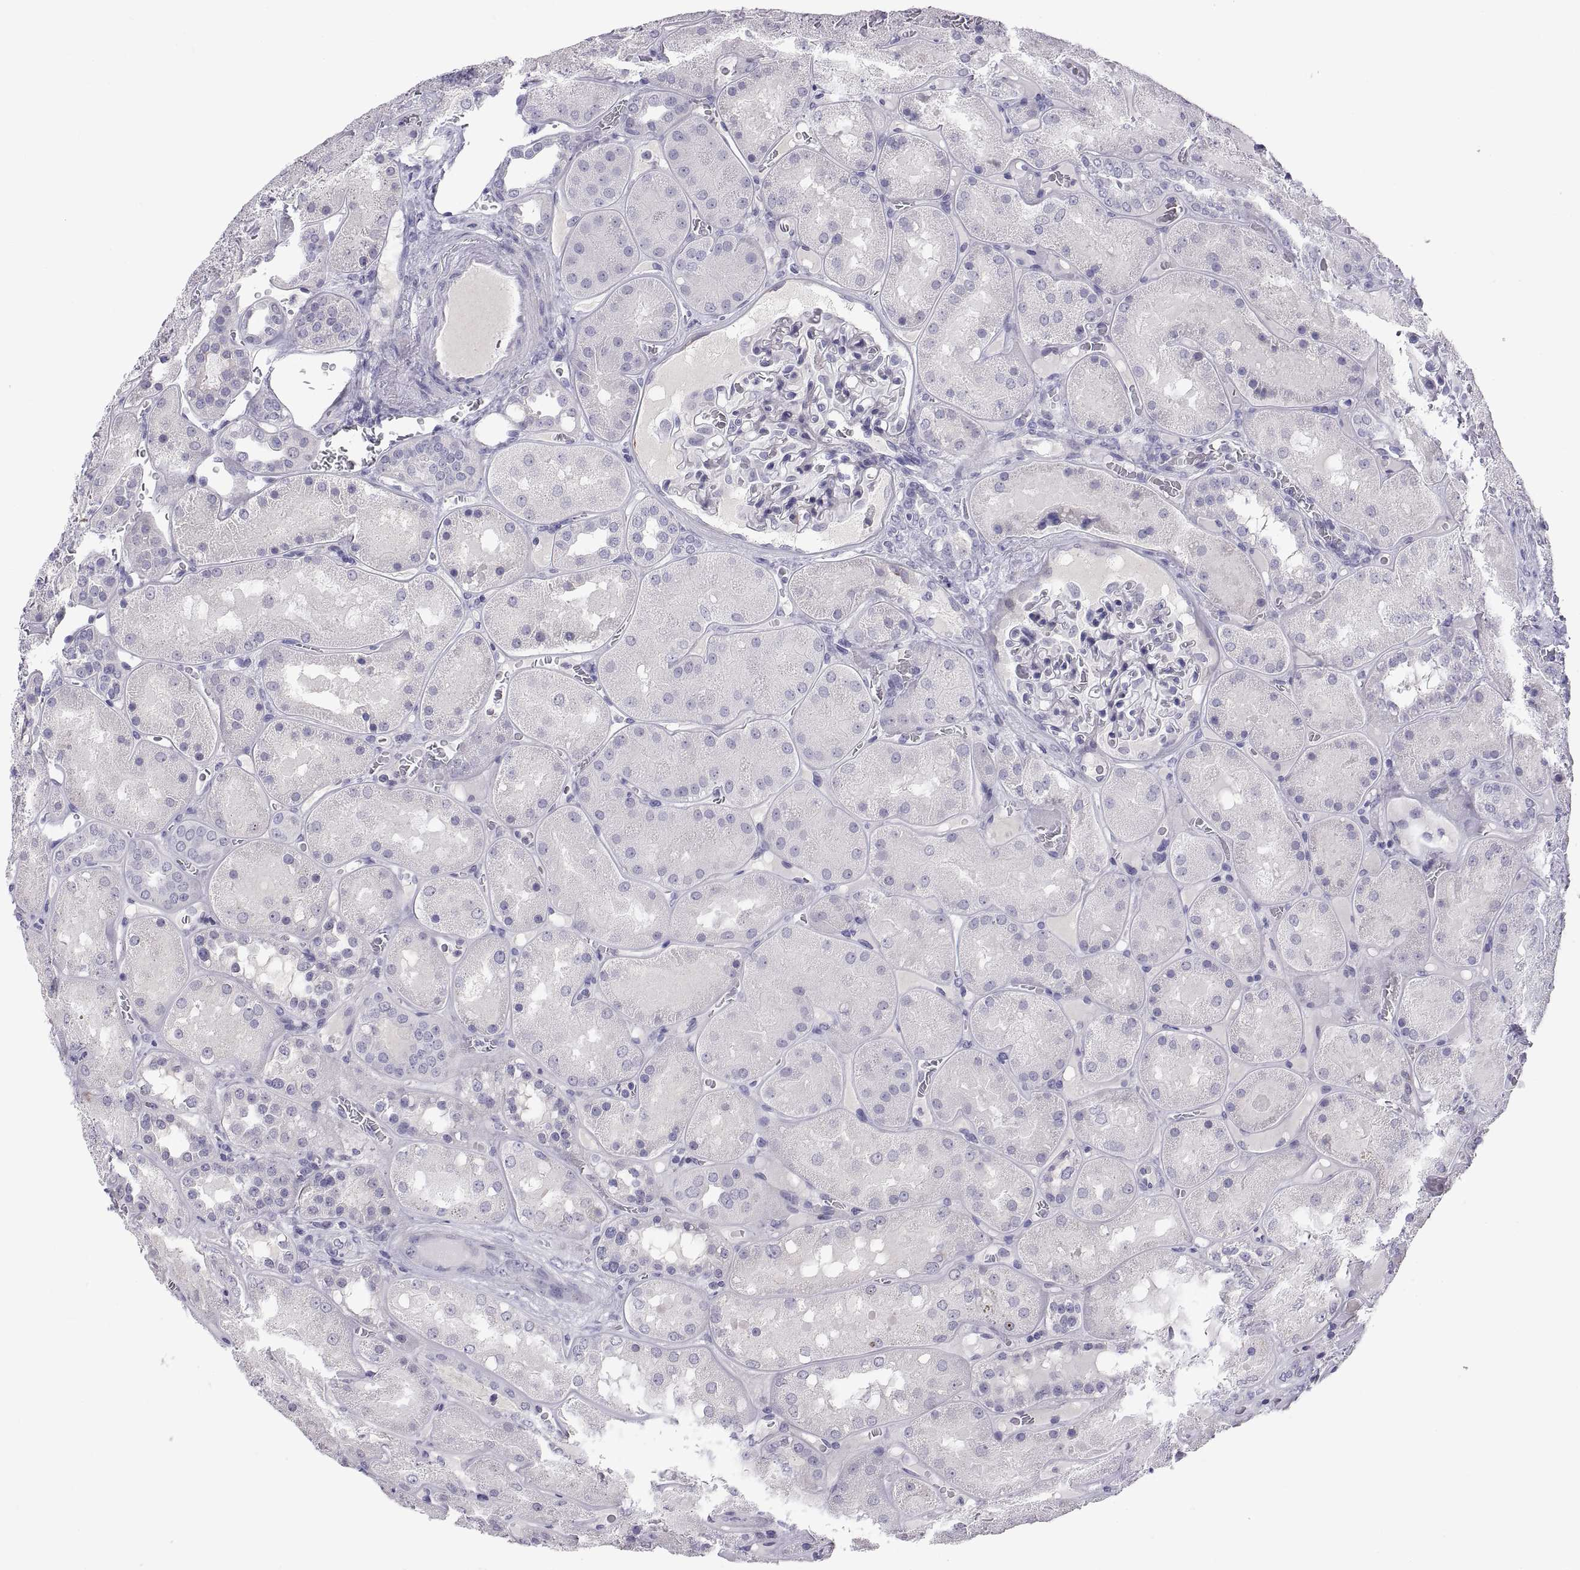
{"staining": {"intensity": "negative", "quantity": "none", "location": "none"}, "tissue": "kidney", "cell_type": "Cells in glomeruli", "image_type": "normal", "snomed": [{"axis": "morphology", "description": "Normal tissue, NOS"}, {"axis": "topography", "description": "Kidney"}], "caption": "Immunohistochemical staining of unremarkable human kidney displays no significant staining in cells in glomeruli.", "gene": "TEX13A", "patient": {"sex": "male", "age": 73}}